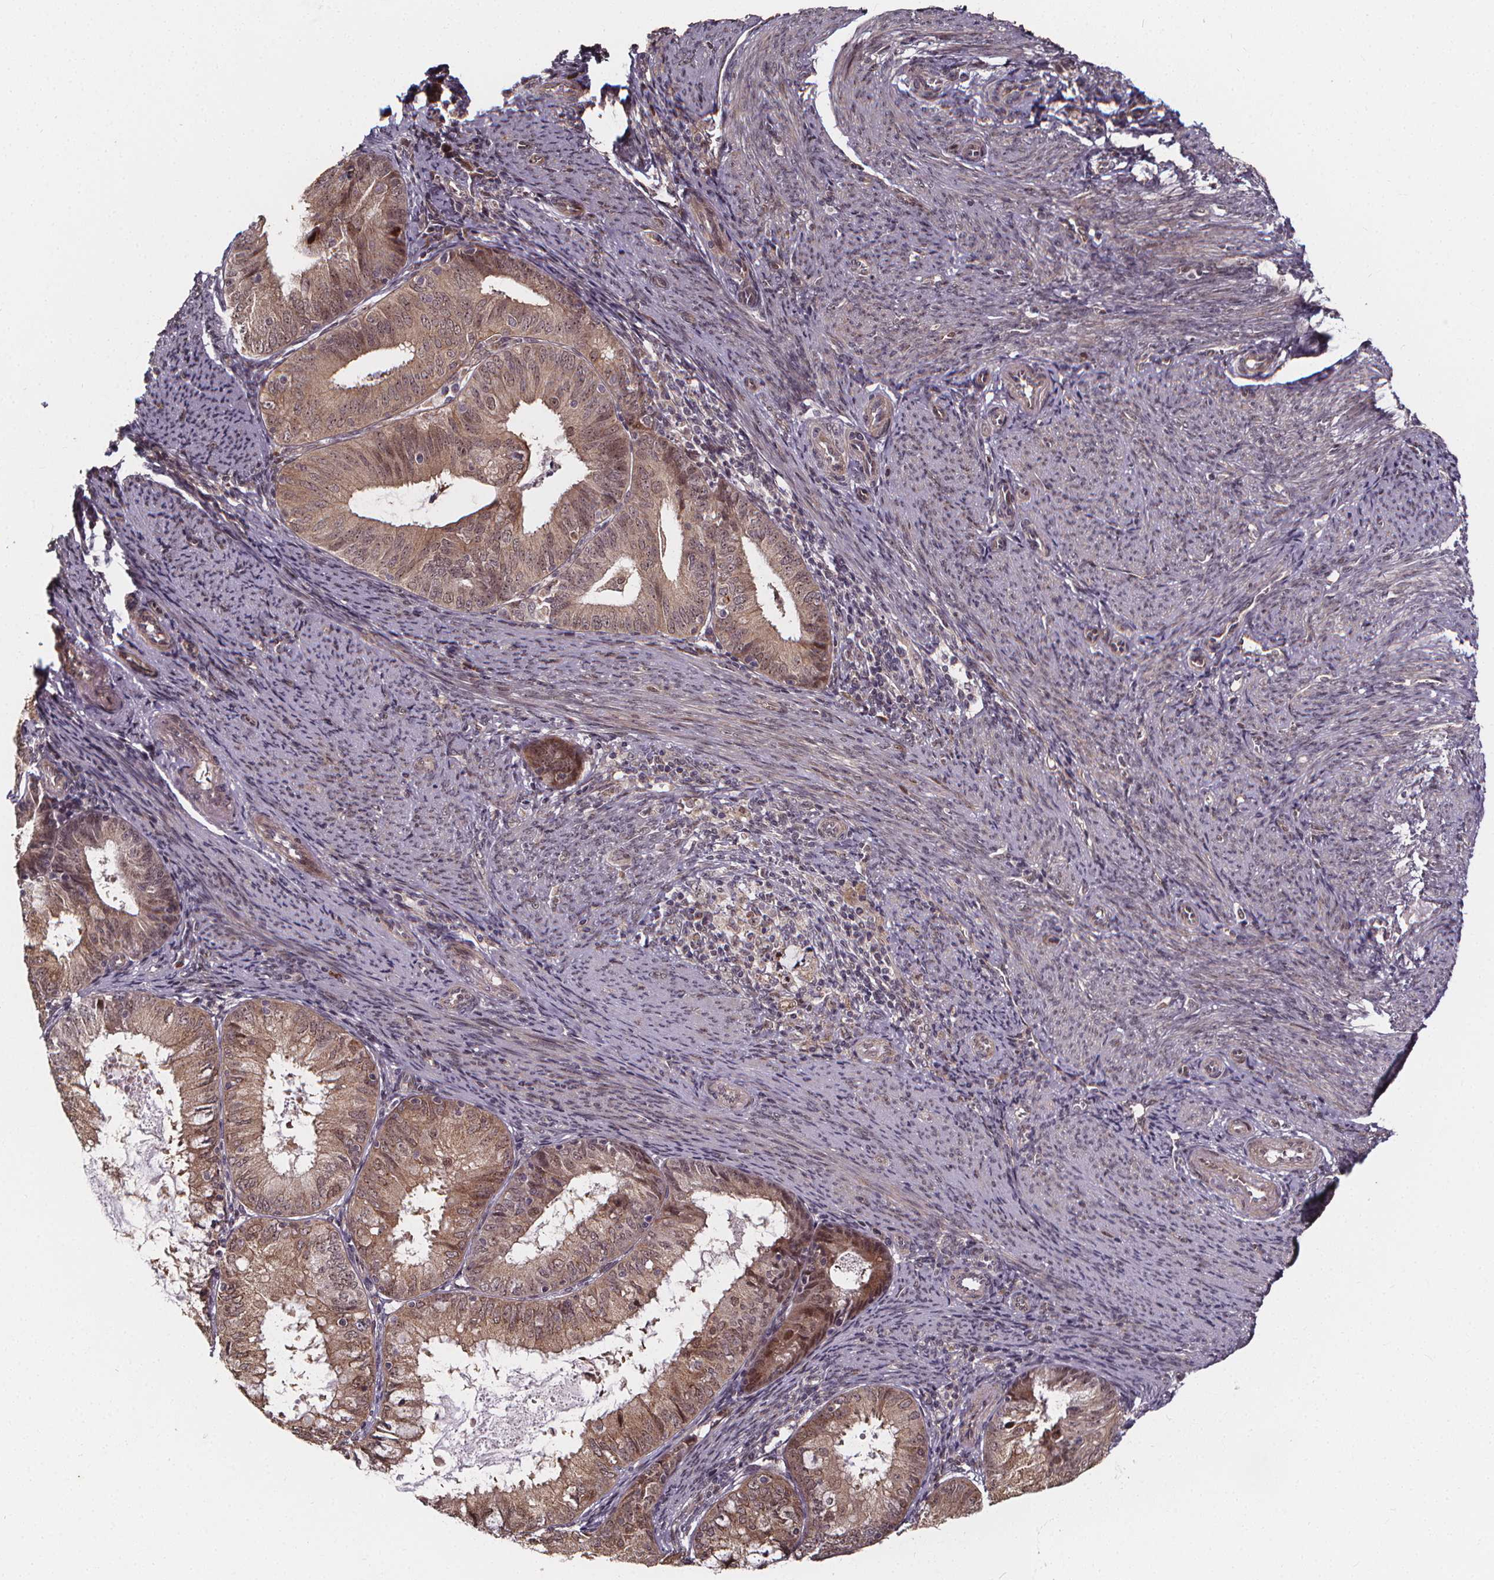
{"staining": {"intensity": "weak", "quantity": "25%-75%", "location": "cytoplasmic/membranous,nuclear"}, "tissue": "endometrial cancer", "cell_type": "Tumor cells", "image_type": "cancer", "snomed": [{"axis": "morphology", "description": "Adenocarcinoma, NOS"}, {"axis": "topography", "description": "Endometrium"}], "caption": "This is an image of immunohistochemistry (IHC) staining of endometrial cancer, which shows weak positivity in the cytoplasmic/membranous and nuclear of tumor cells.", "gene": "DDIT3", "patient": {"sex": "female", "age": 57}}